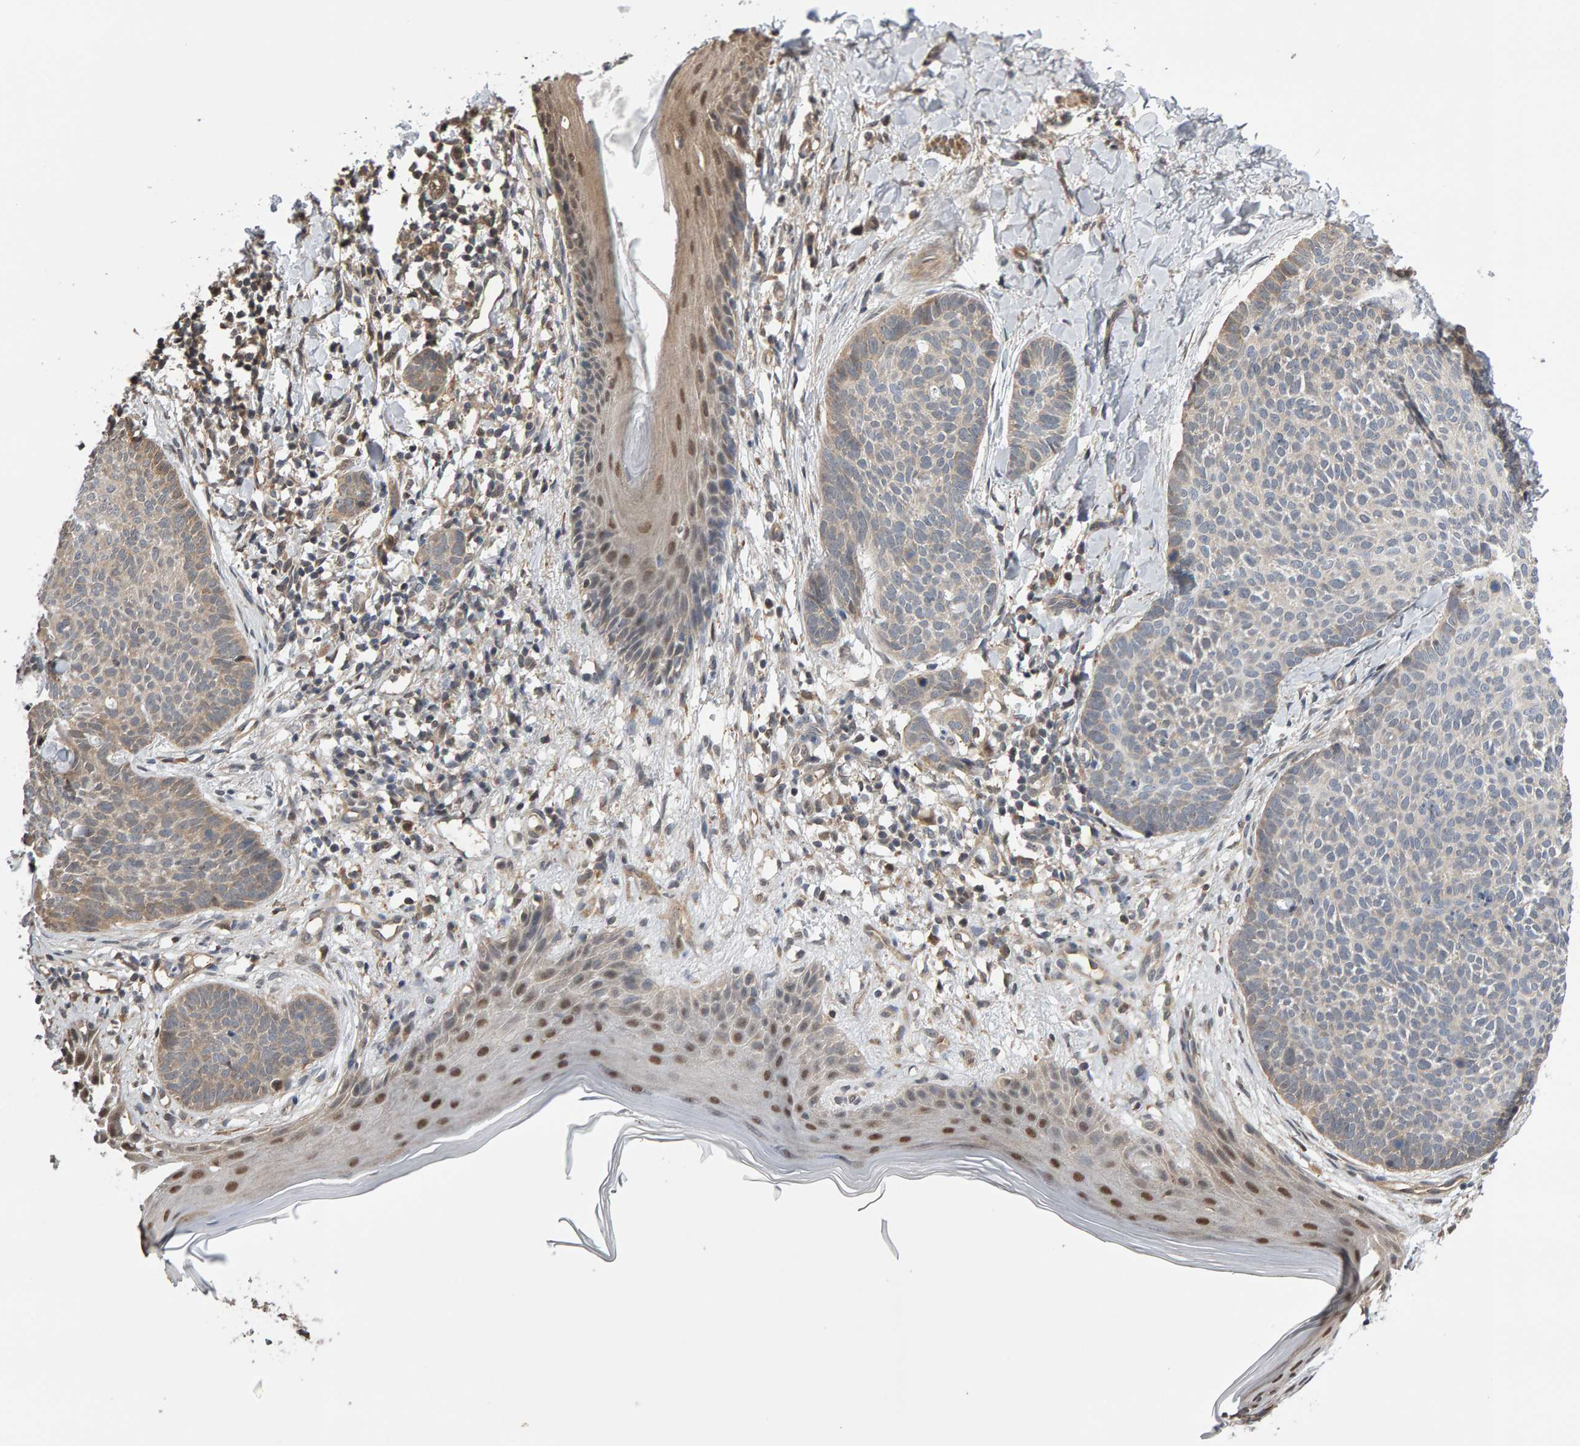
{"staining": {"intensity": "weak", "quantity": "<25%", "location": "cytoplasmic/membranous"}, "tissue": "skin cancer", "cell_type": "Tumor cells", "image_type": "cancer", "snomed": [{"axis": "morphology", "description": "Normal tissue, NOS"}, {"axis": "morphology", "description": "Basal cell carcinoma"}, {"axis": "topography", "description": "Skin"}], "caption": "Skin basal cell carcinoma stained for a protein using immunohistochemistry reveals no expression tumor cells.", "gene": "COASY", "patient": {"sex": "male", "age": 50}}